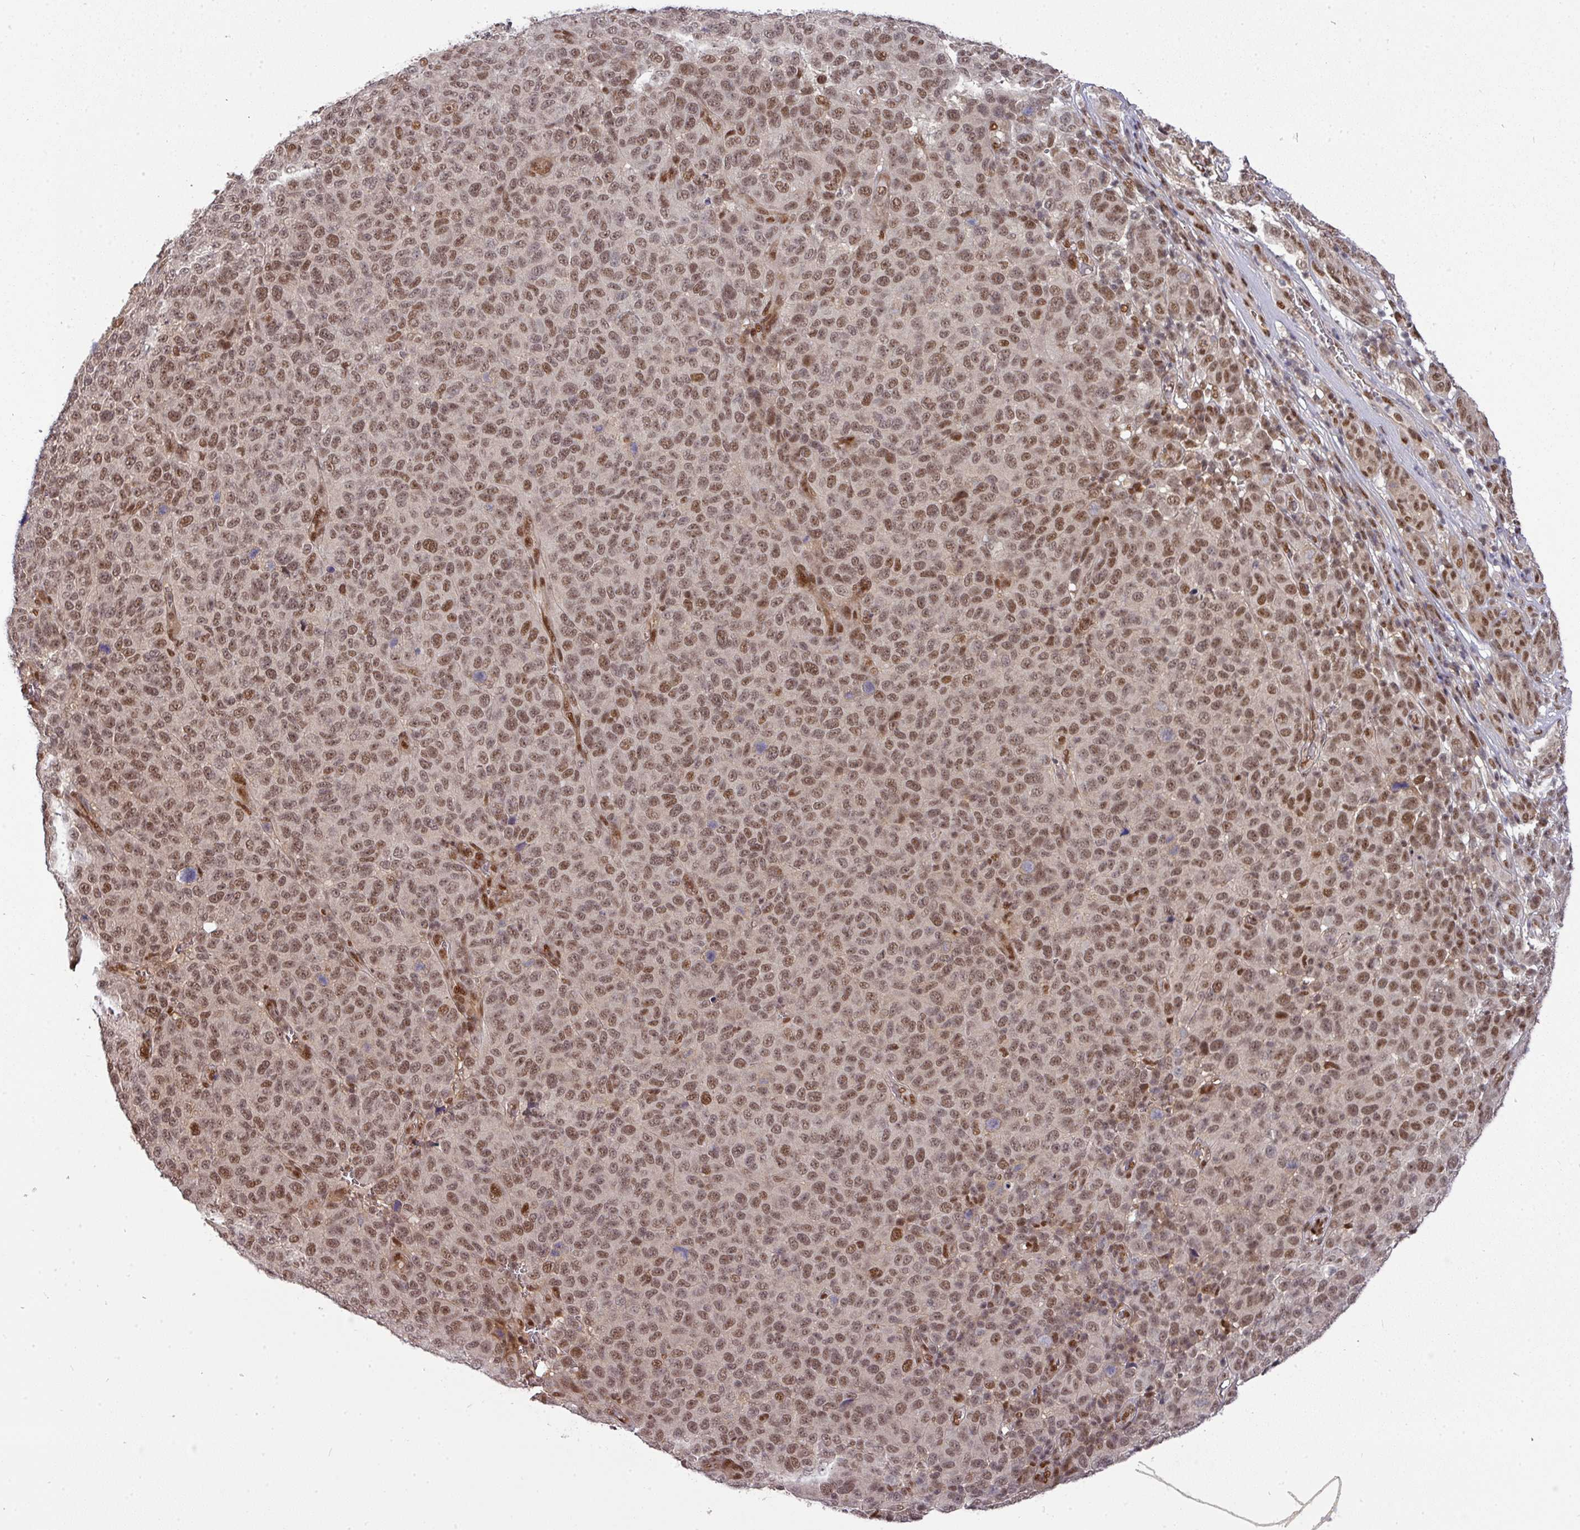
{"staining": {"intensity": "moderate", "quantity": ">75%", "location": "nuclear"}, "tissue": "melanoma", "cell_type": "Tumor cells", "image_type": "cancer", "snomed": [{"axis": "morphology", "description": "Malignant melanoma, NOS"}, {"axis": "topography", "description": "Skin"}], "caption": "Protein expression by IHC displays moderate nuclear staining in about >75% of tumor cells in malignant melanoma.", "gene": "CIC", "patient": {"sex": "male", "age": 49}}